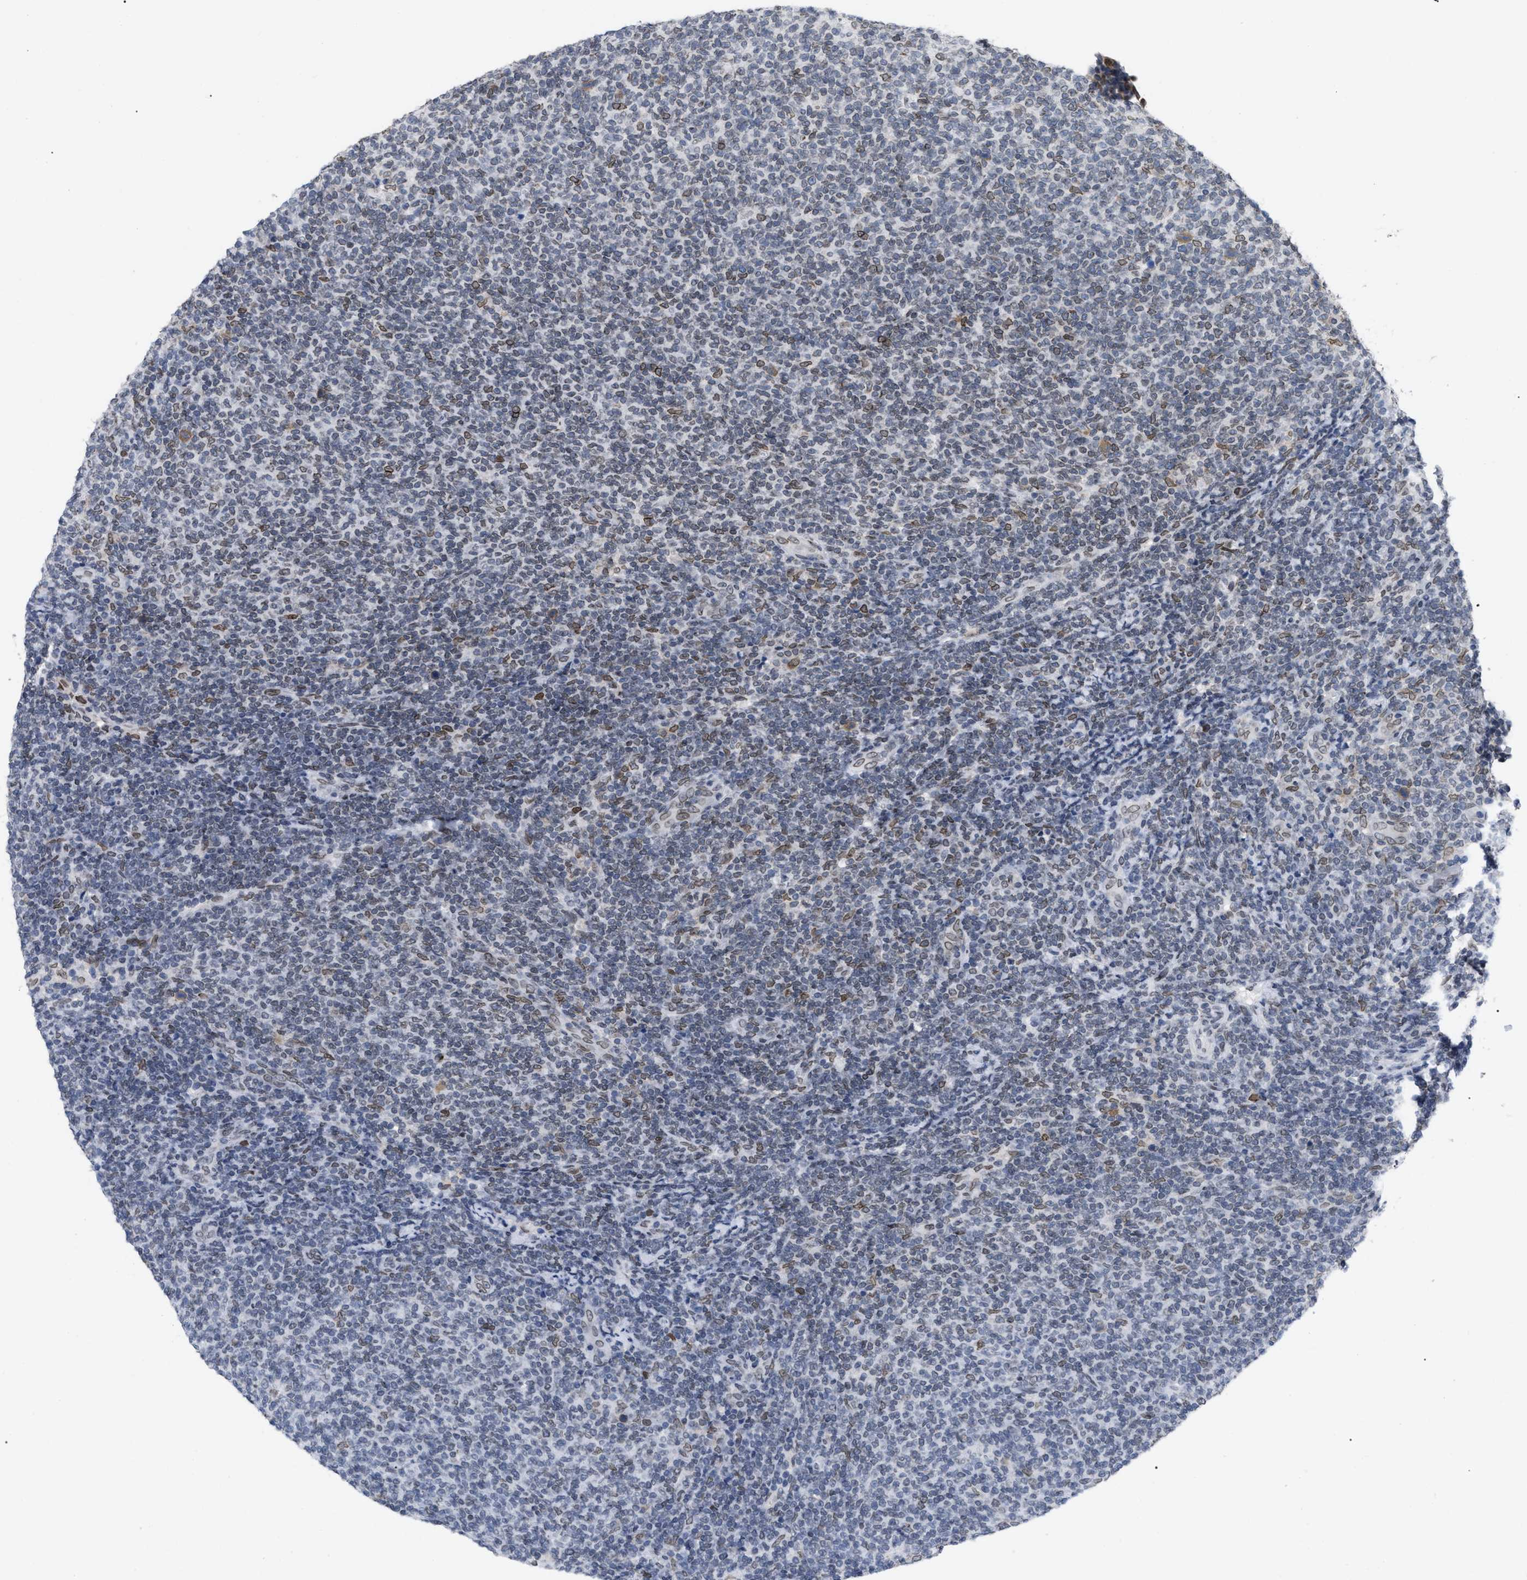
{"staining": {"intensity": "moderate", "quantity": "25%-75%", "location": "cytoplasmic/membranous,nuclear"}, "tissue": "lymphoma", "cell_type": "Tumor cells", "image_type": "cancer", "snomed": [{"axis": "morphology", "description": "Malignant lymphoma, non-Hodgkin's type, Low grade"}, {"axis": "topography", "description": "Lymph node"}], "caption": "This is an image of immunohistochemistry staining of lymphoma, which shows moderate expression in the cytoplasmic/membranous and nuclear of tumor cells.", "gene": "TPR", "patient": {"sex": "male", "age": 66}}